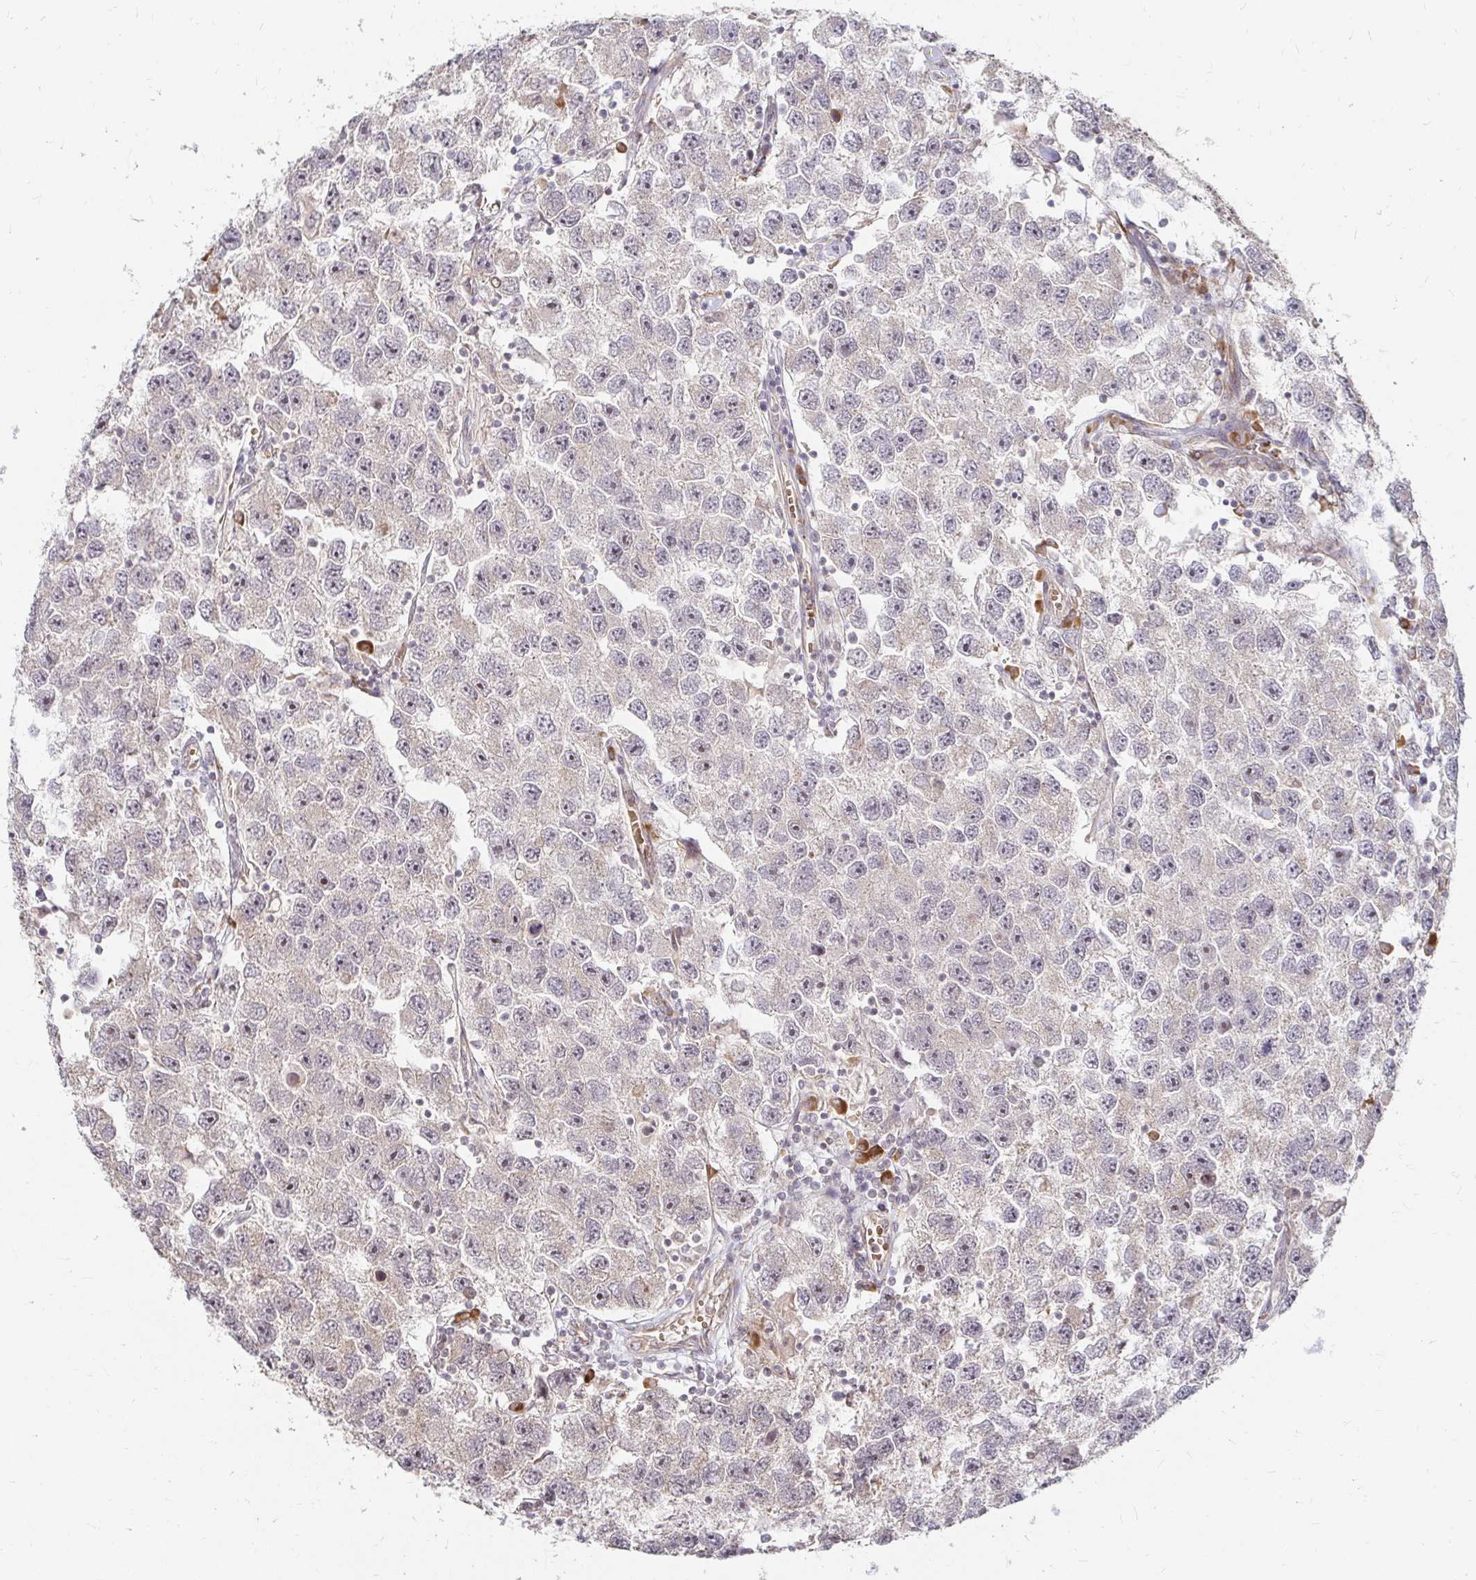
{"staining": {"intensity": "negative", "quantity": "none", "location": "none"}, "tissue": "testis cancer", "cell_type": "Tumor cells", "image_type": "cancer", "snomed": [{"axis": "morphology", "description": "Seminoma, NOS"}, {"axis": "topography", "description": "Testis"}], "caption": "Image shows no significant protein positivity in tumor cells of testis cancer (seminoma).", "gene": "CAST", "patient": {"sex": "male", "age": 26}}